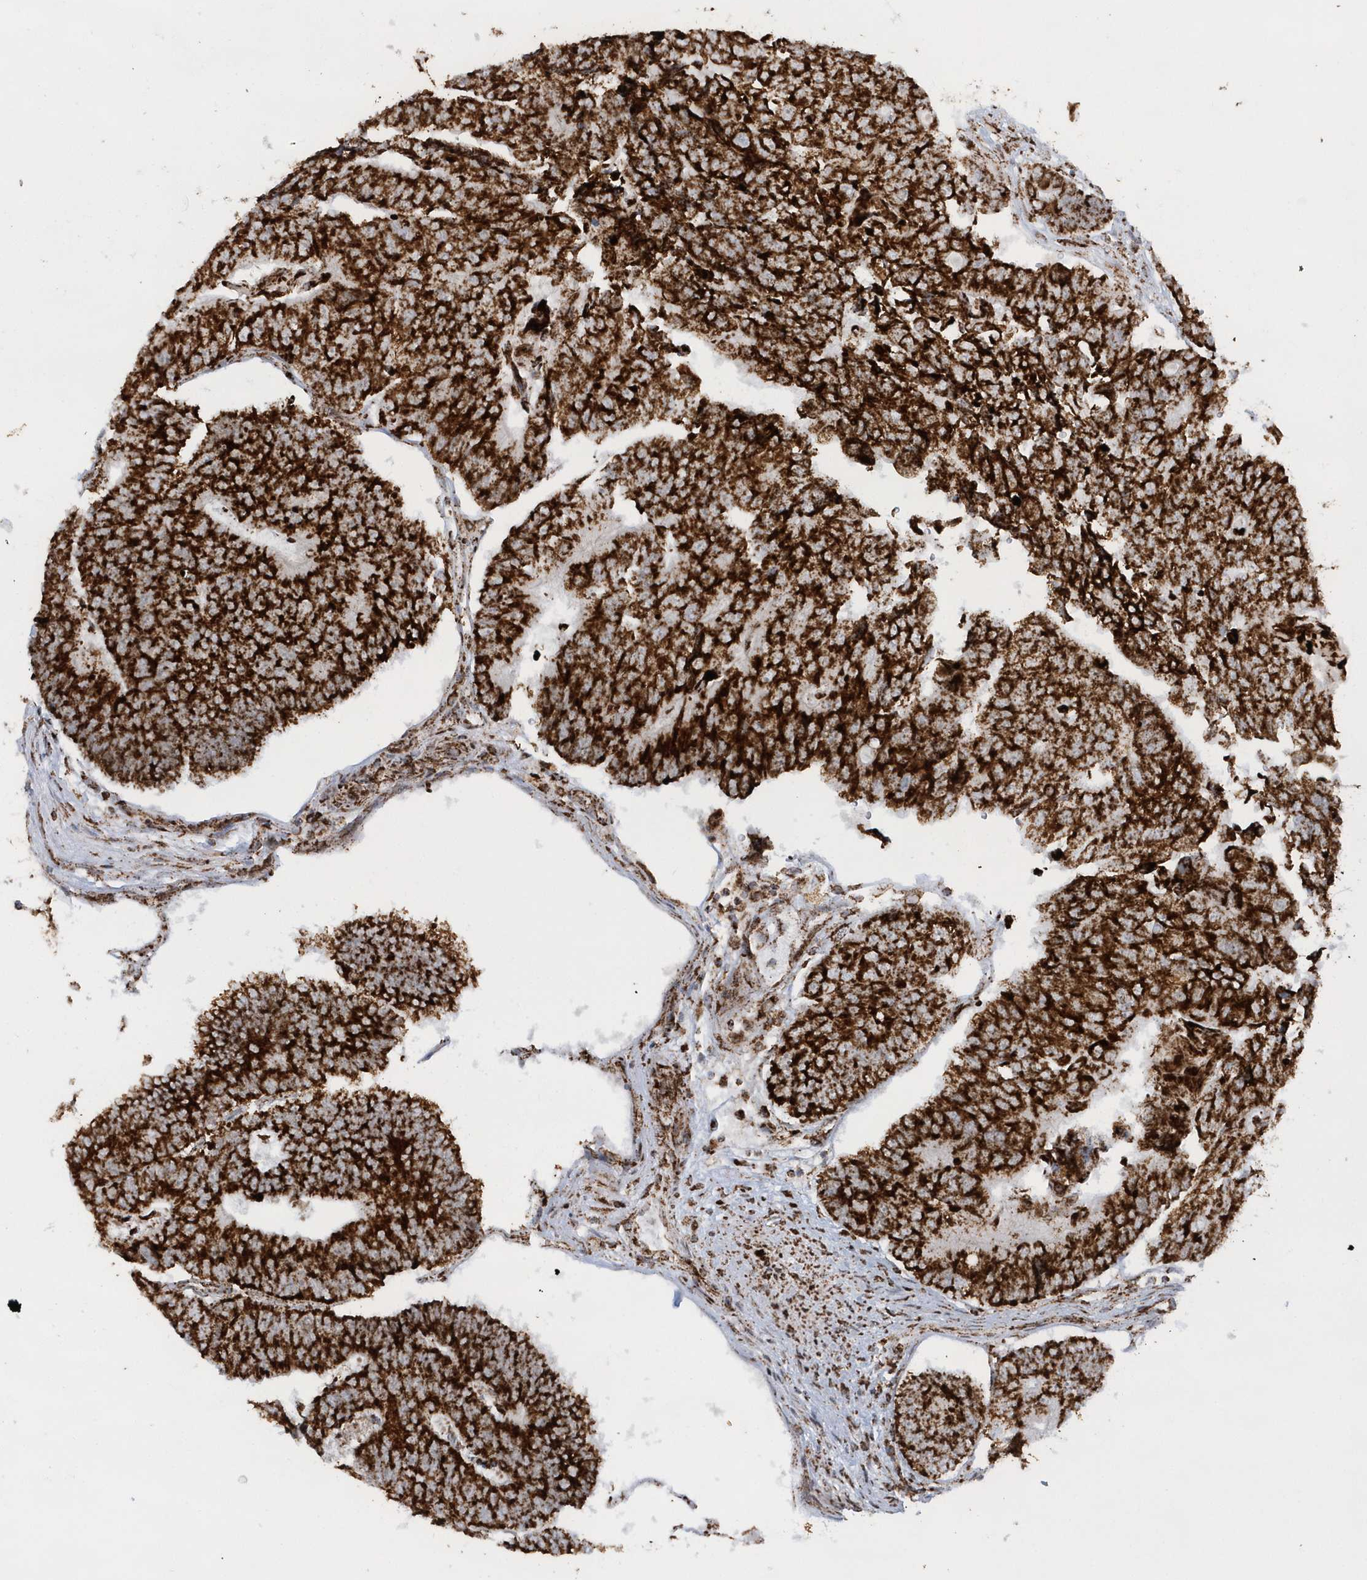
{"staining": {"intensity": "strong", "quantity": ">75%", "location": "cytoplasmic/membranous"}, "tissue": "colorectal cancer", "cell_type": "Tumor cells", "image_type": "cancer", "snomed": [{"axis": "morphology", "description": "Adenocarcinoma, NOS"}, {"axis": "topography", "description": "Colon"}], "caption": "Colorectal cancer (adenocarcinoma) stained with a protein marker exhibits strong staining in tumor cells.", "gene": "CRY2", "patient": {"sex": "female", "age": 67}}